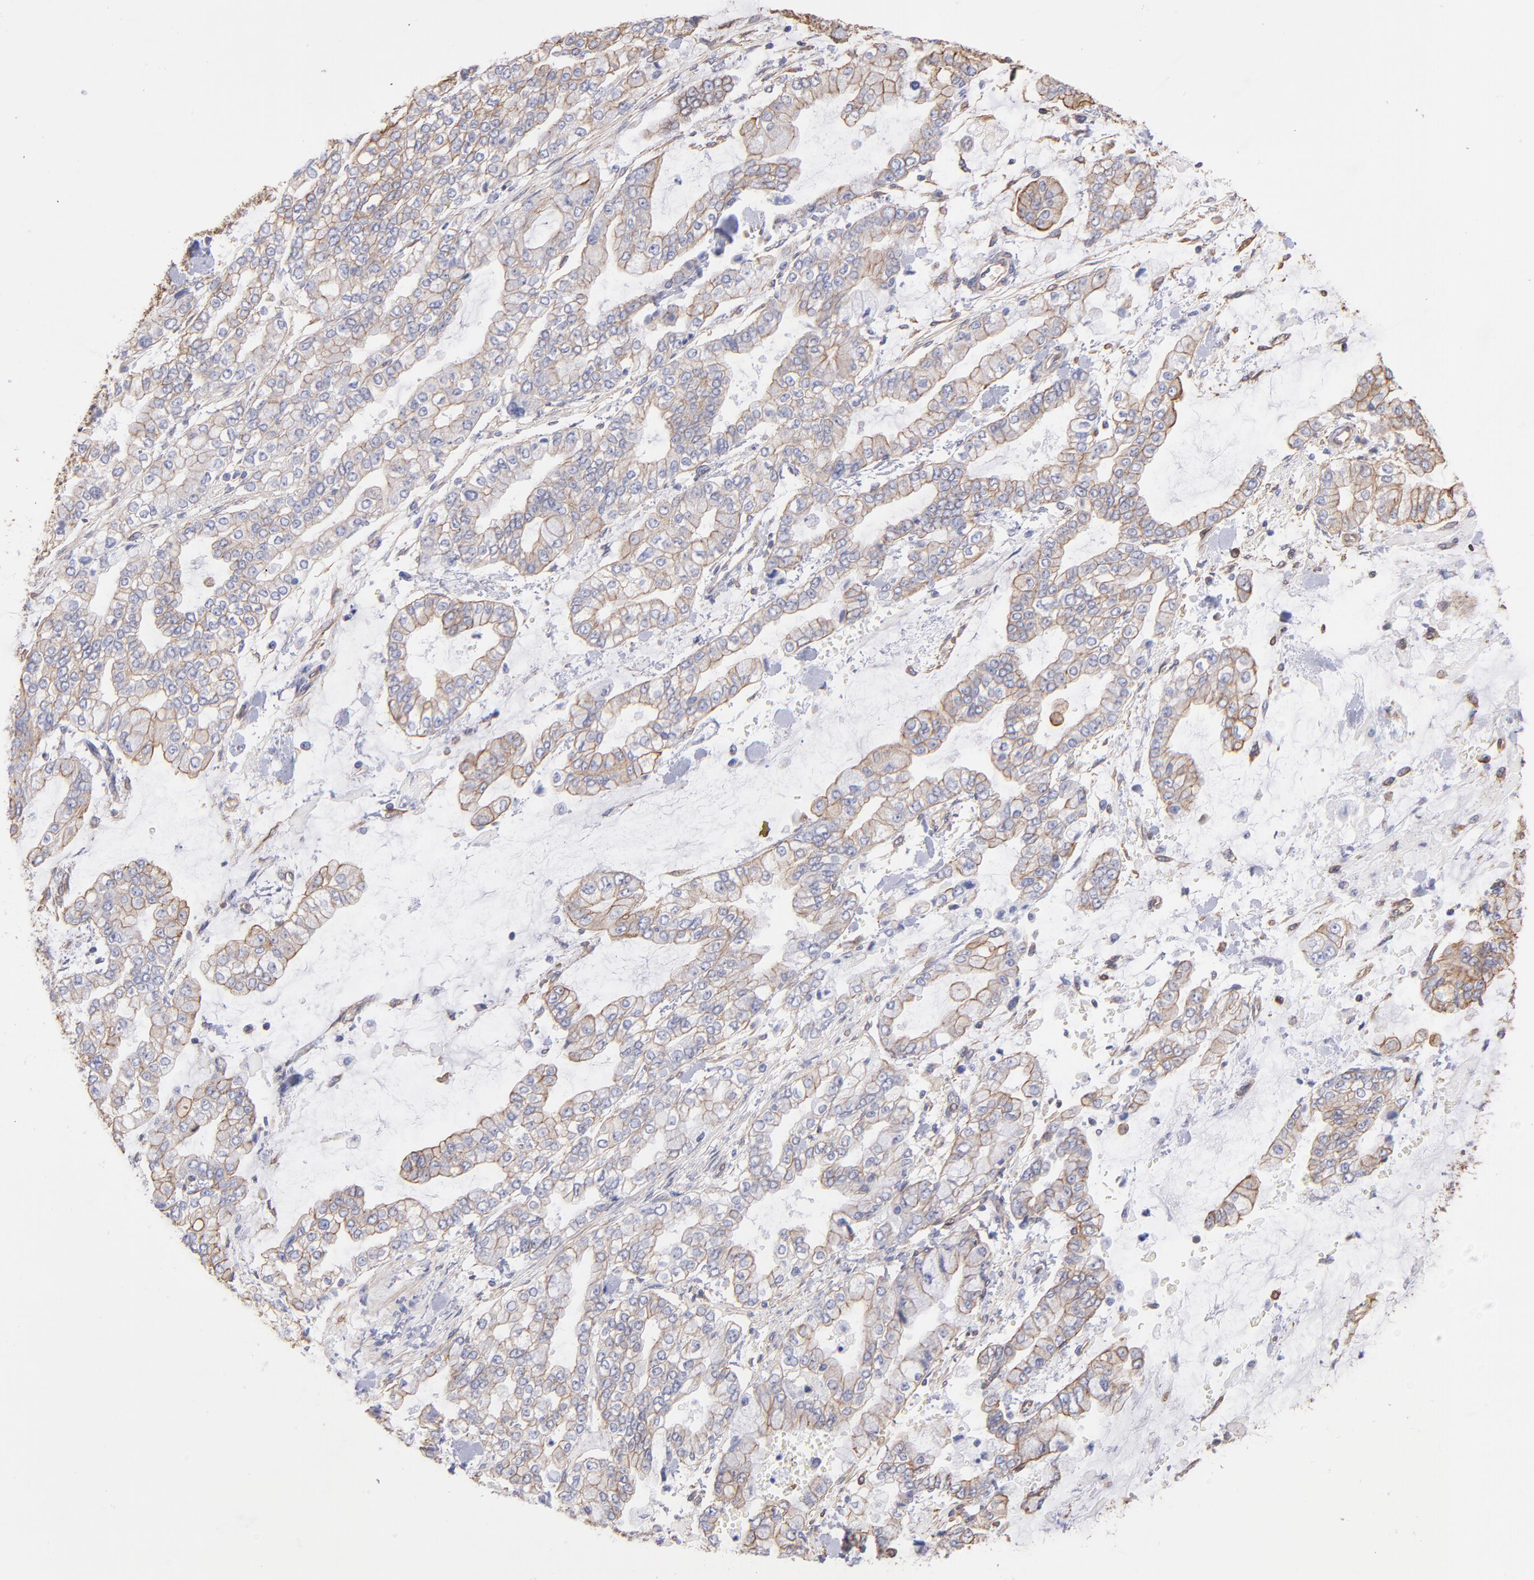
{"staining": {"intensity": "moderate", "quantity": ">75%", "location": "cytoplasmic/membranous"}, "tissue": "stomach cancer", "cell_type": "Tumor cells", "image_type": "cancer", "snomed": [{"axis": "morphology", "description": "Normal tissue, NOS"}, {"axis": "morphology", "description": "Adenocarcinoma, NOS"}, {"axis": "topography", "description": "Stomach, upper"}, {"axis": "topography", "description": "Stomach"}], "caption": "Tumor cells reveal medium levels of moderate cytoplasmic/membranous staining in approximately >75% of cells in human stomach cancer (adenocarcinoma).", "gene": "PLEC", "patient": {"sex": "male", "age": 76}}